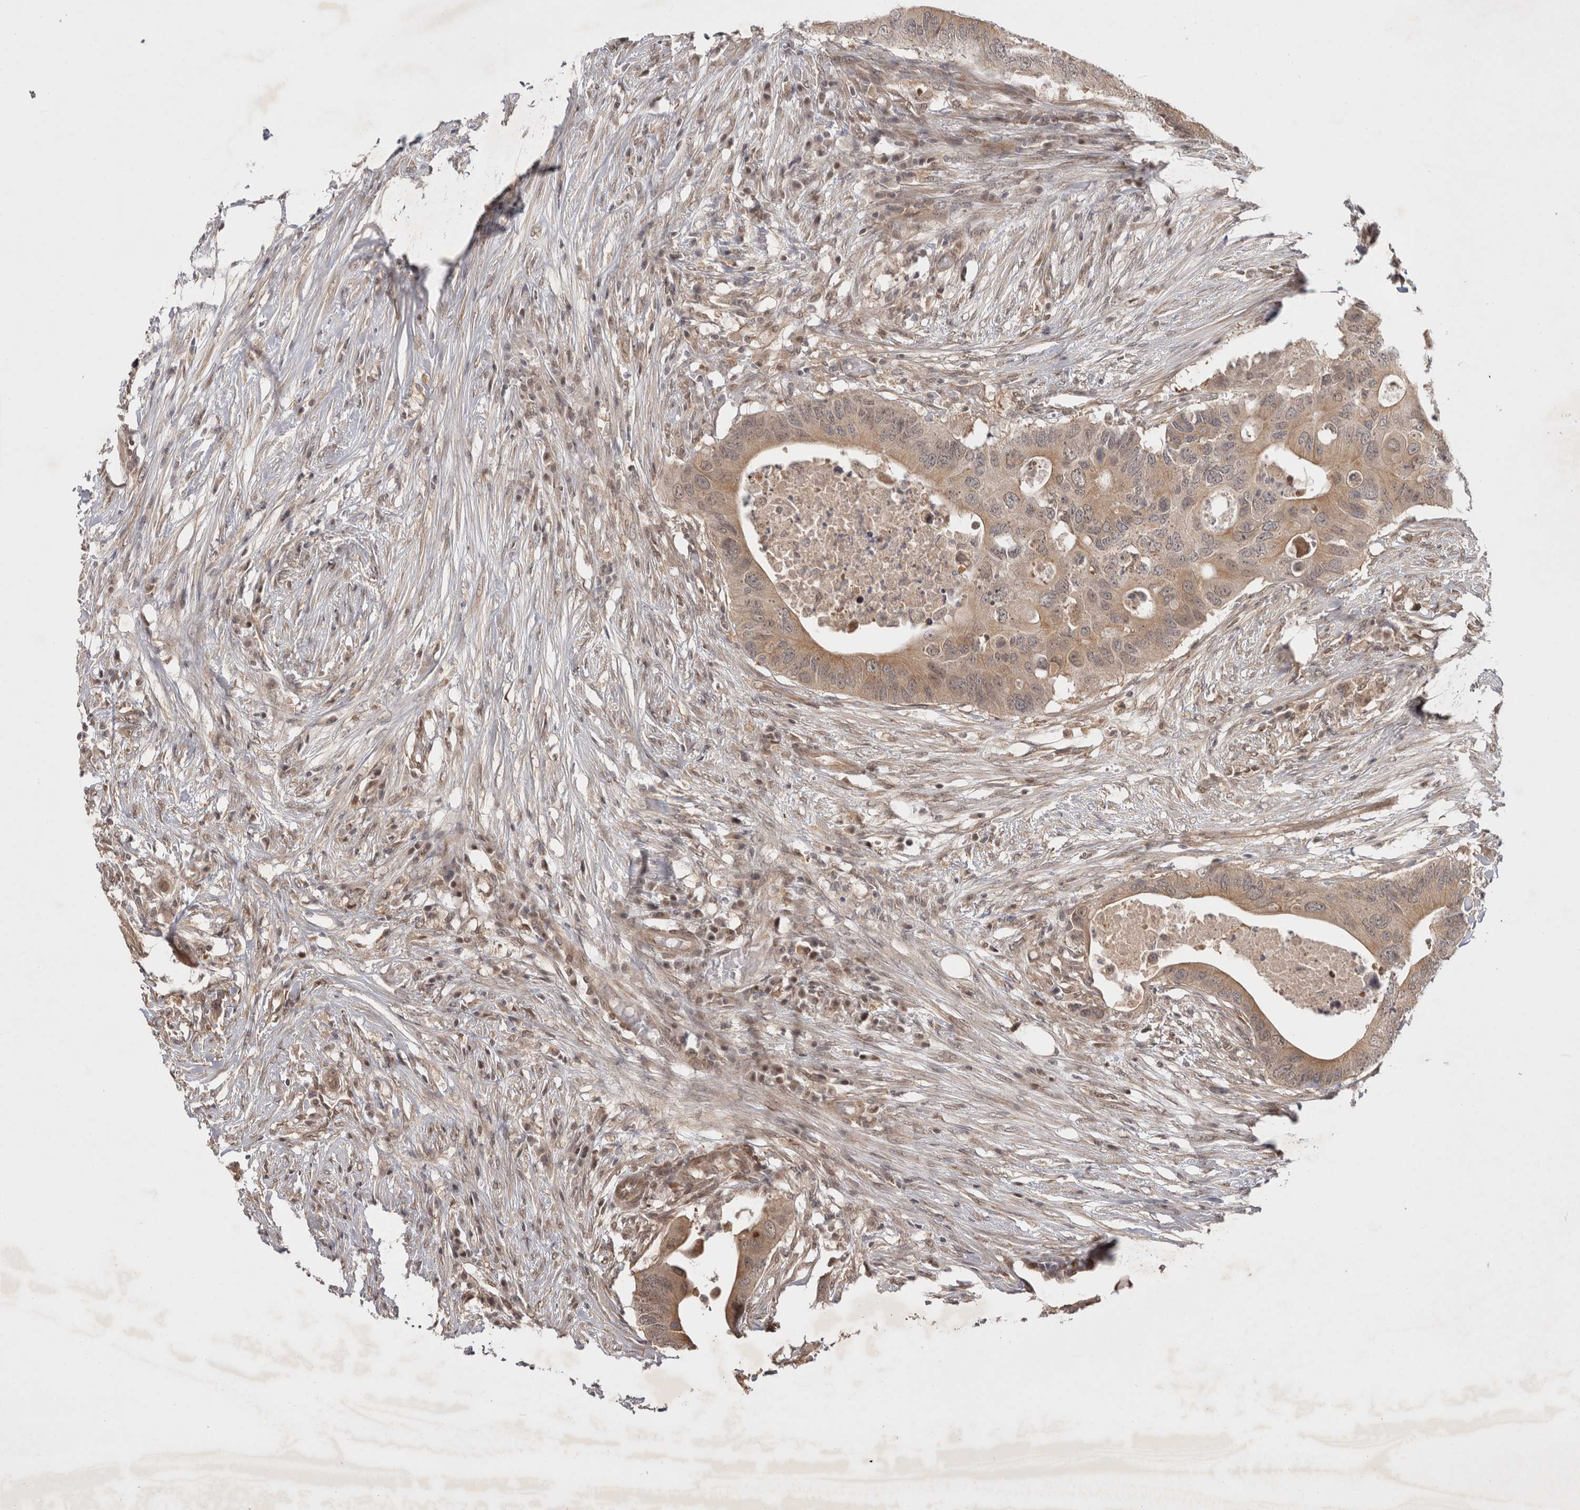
{"staining": {"intensity": "moderate", "quantity": ">75%", "location": "cytoplasmic/membranous,nuclear"}, "tissue": "colorectal cancer", "cell_type": "Tumor cells", "image_type": "cancer", "snomed": [{"axis": "morphology", "description": "Adenocarcinoma, NOS"}, {"axis": "topography", "description": "Colon"}], "caption": "Colorectal adenocarcinoma was stained to show a protein in brown. There is medium levels of moderate cytoplasmic/membranous and nuclear positivity in about >75% of tumor cells.", "gene": "ZNF318", "patient": {"sex": "male", "age": 71}}